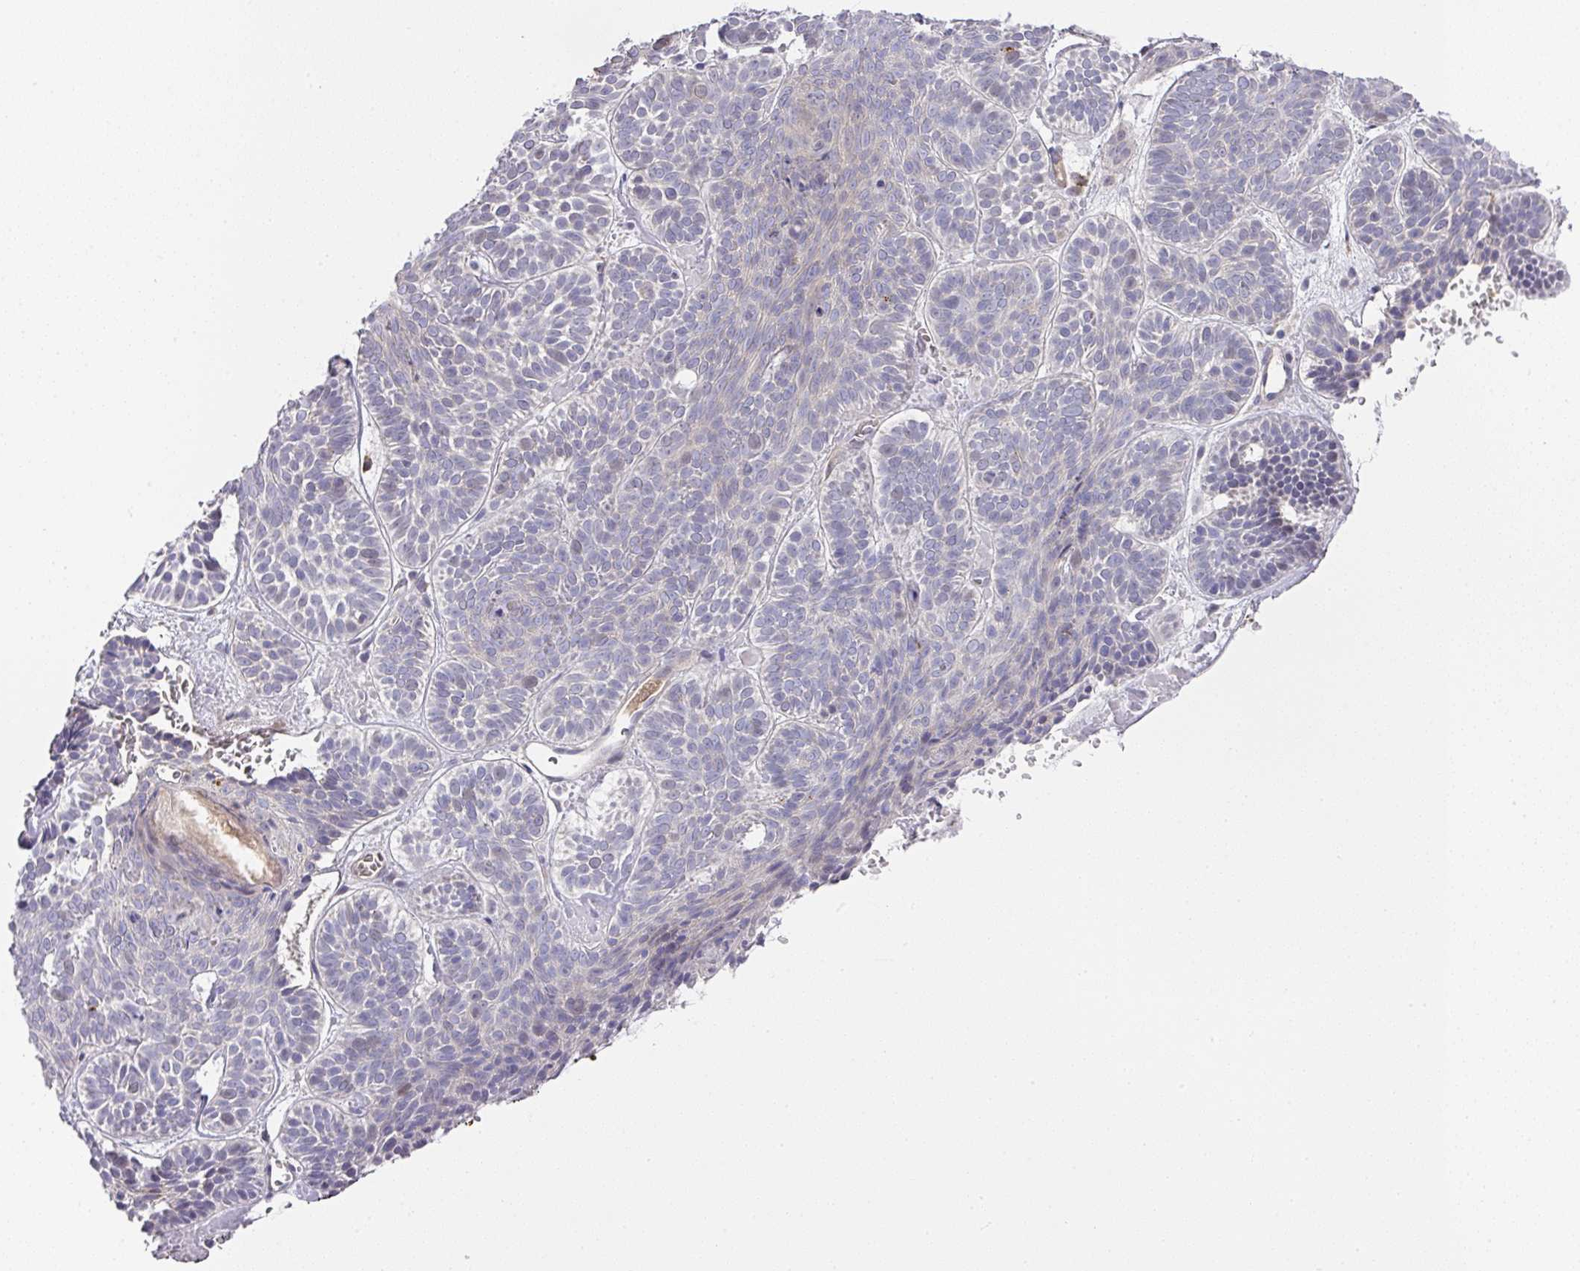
{"staining": {"intensity": "negative", "quantity": "none", "location": "none"}, "tissue": "skin cancer", "cell_type": "Tumor cells", "image_type": "cancer", "snomed": [{"axis": "morphology", "description": "Basal cell carcinoma"}, {"axis": "topography", "description": "Skin"}], "caption": "A histopathology image of skin basal cell carcinoma stained for a protein reveals no brown staining in tumor cells.", "gene": "TARM1", "patient": {"sex": "male", "age": 85}}